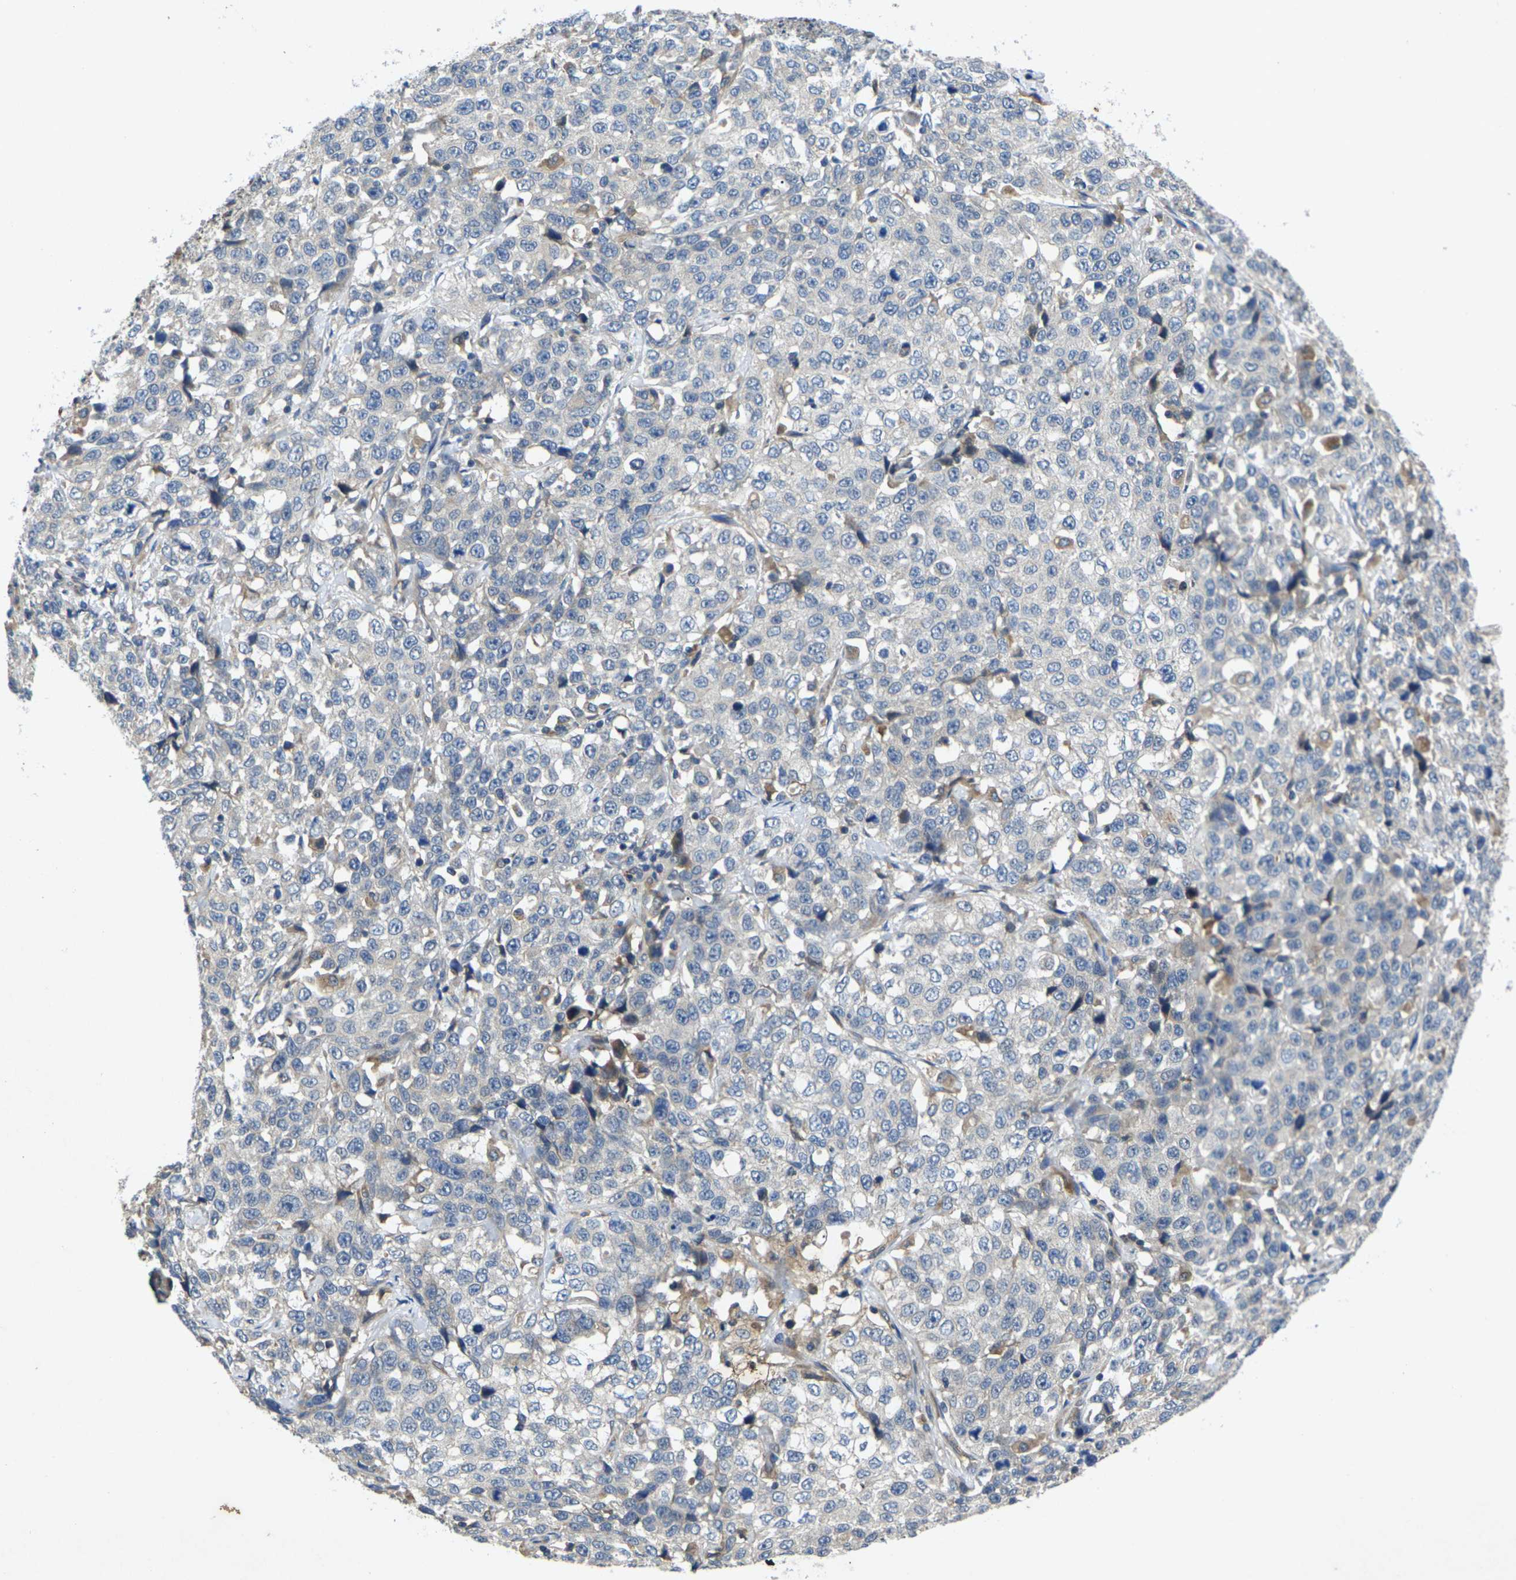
{"staining": {"intensity": "negative", "quantity": "none", "location": "none"}, "tissue": "stomach cancer", "cell_type": "Tumor cells", "image_type": "cancer", "snomed": [{"axis": "morphology", "description": "Normal tissue, NOS"}, {"axis": "morphology", "description": "Adenocarcinoma, NOS"}, {"axis": "topography", "description": "Stomach"}], "caption": "Immunohistochemical staining of stomach cancer exhibits no significant positivity in tumor cells.", "gene": "KIF1B", "patient": {"sex": "male", "age": 48}}